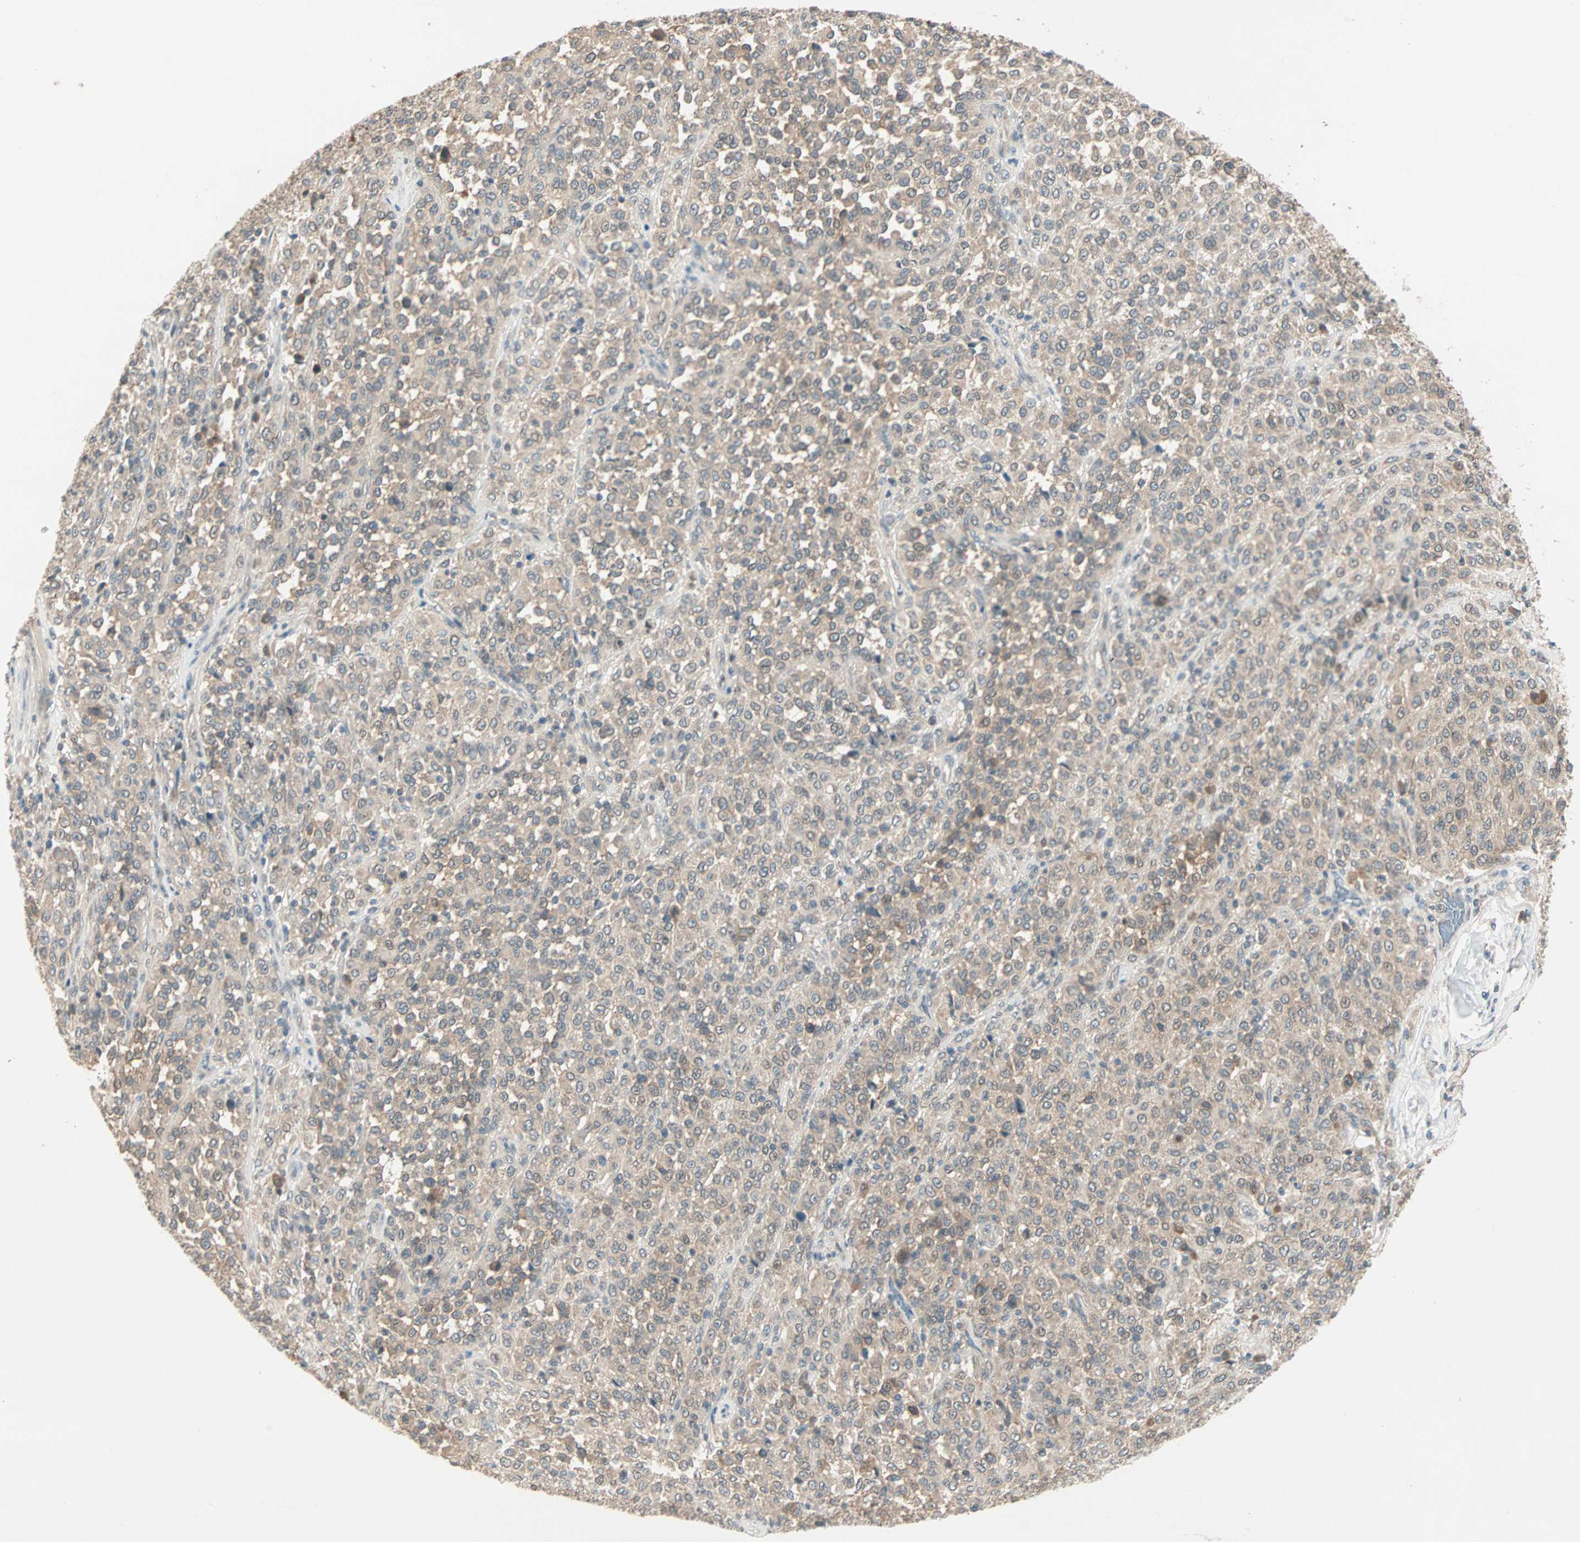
{"staining": {"intensity": "weak", "quantity": ">75%", "location": "cytoplasmic/membranous"}, "tissue": "melanoma", "cell_type": "Tumor cells", "image_type": "cancer", "snomed": [{"axis": "morphology", "description": "Malignant melanoma, Metastatic site"}, {"axis": "topography", "description": "Pancreas"}], "caption": "Immunohistochemical staining of human melanoma displays low levels of weak cytoplasmic/membranous protein expression in approximately >75% of tumor cells. (DAB IHC, brown staining for protein, blue staining for nuclei).", "gene": "TTF2", "patient": {"sex": "female", "age": 30}}